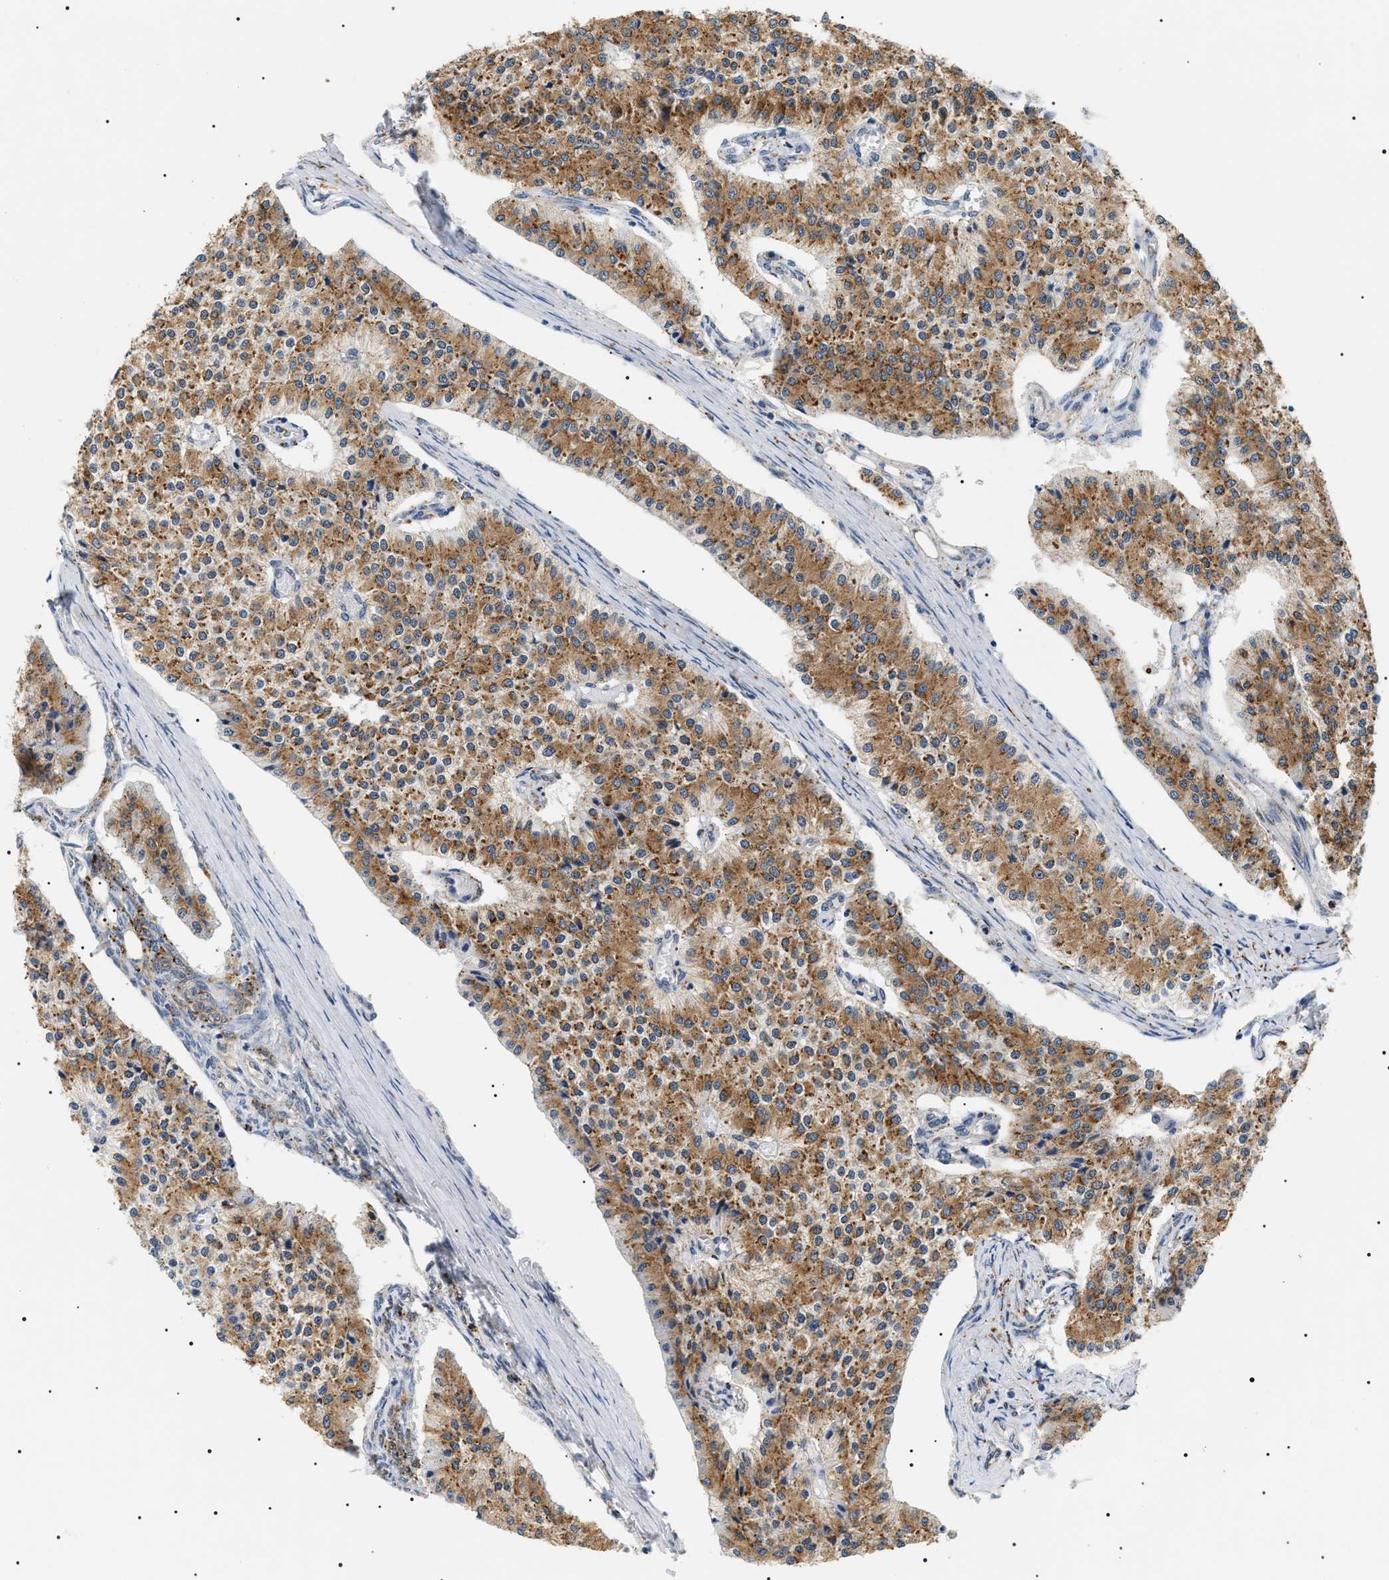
{"staining": {"intensity": "moderate", "quantity": ">75%", "location": "cytoplasmic/membranous"}, "tissue": "carcinoid", "cell_type": "Tumor cells", "image_type": "cancer", "snomed": [{"axis": "morphology", "description": "Carcinoid, malignant, NOS"}, {"axis": "topography", "description": "Colon"}], "caption": "An immunohistochemistry (IHC) micrograph of neoplastic tissue is shown. Protein staining in brown highlights moderate cytoplasmic/membranous positivity in malignant carcinoid within tumor cells.", "gene": "HSD17B11", "patient": {"sex": "female", "age": 52}}